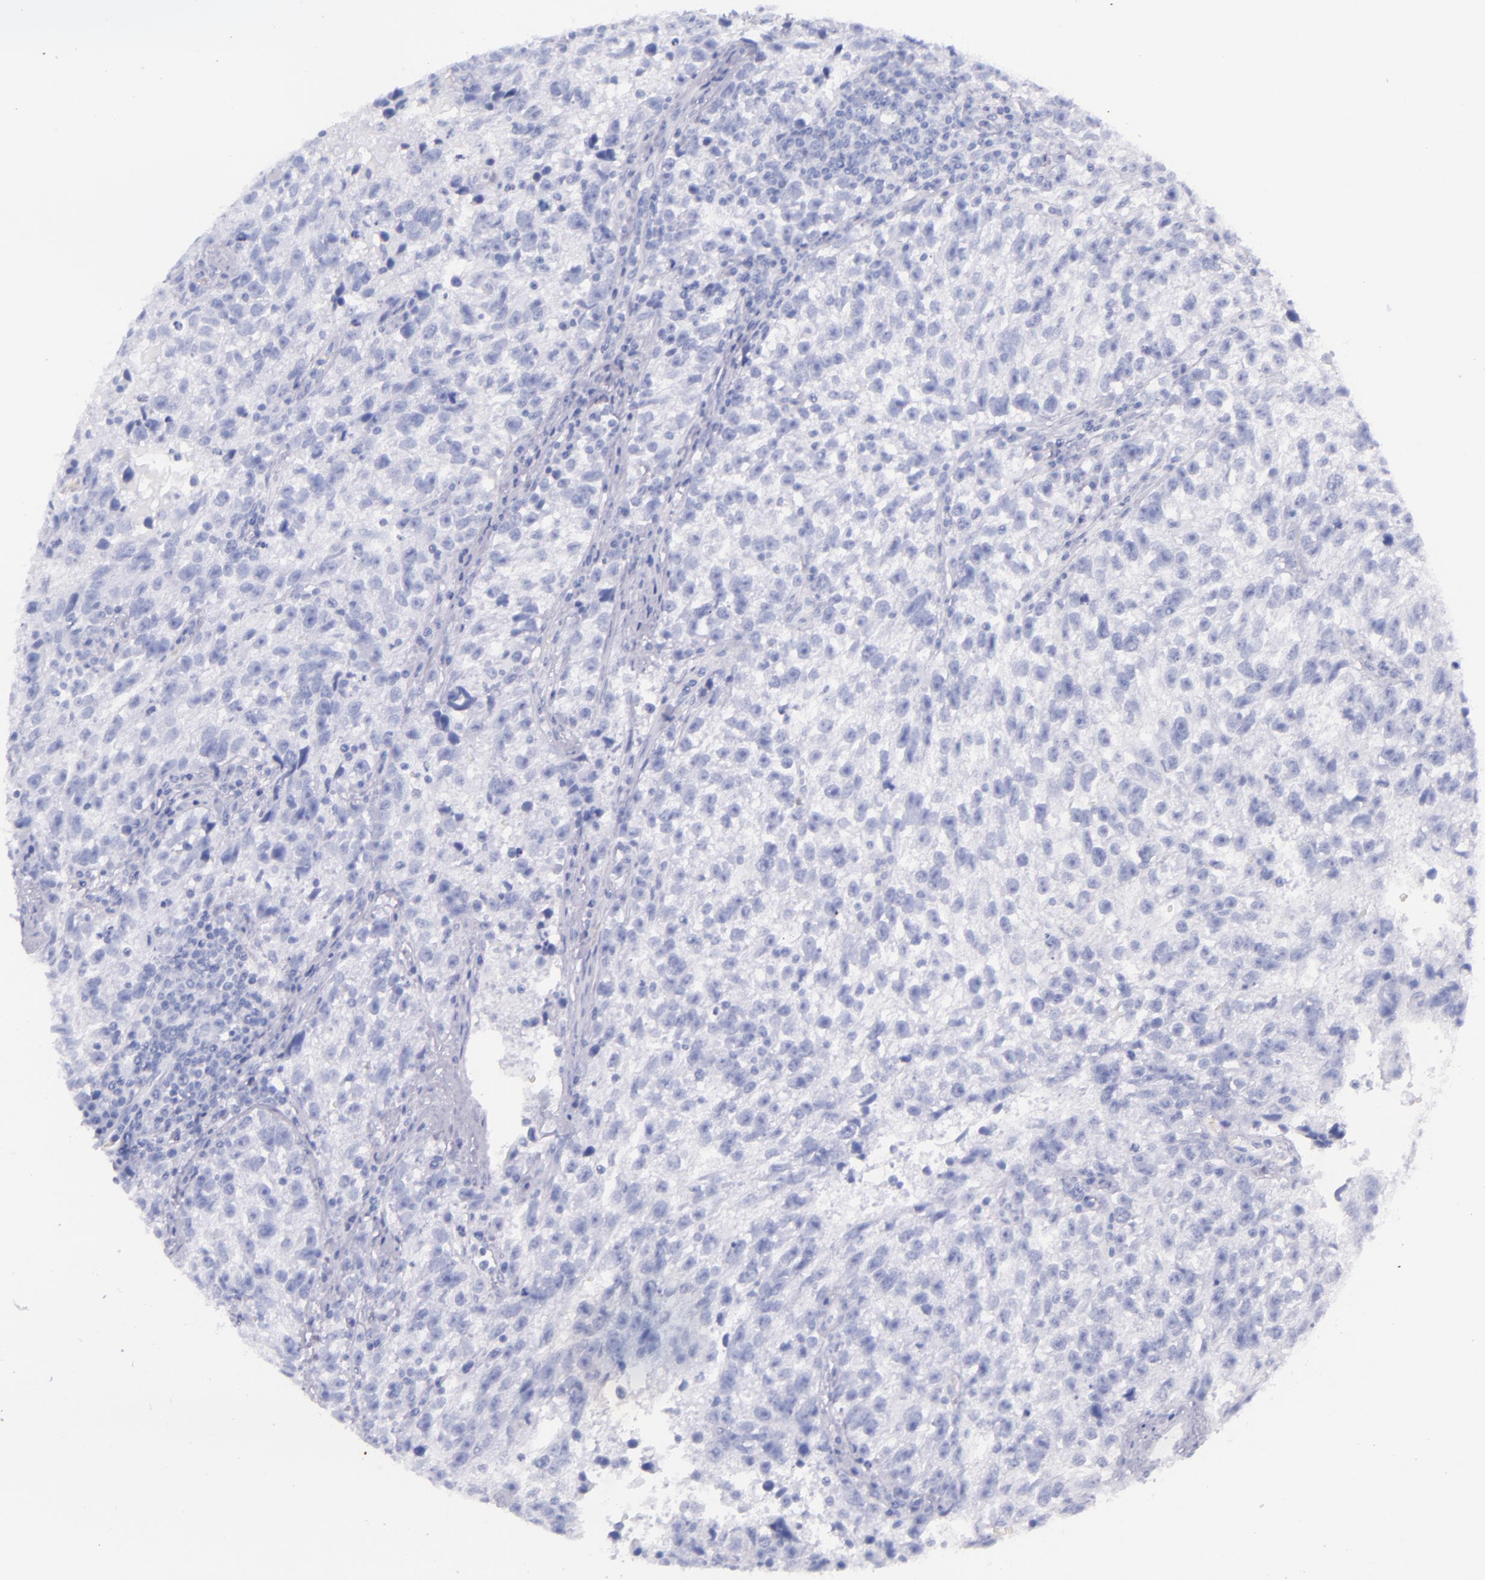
{"staining": {"intensity": "negative", "quantity": "none", "location": "none"}, "tissue": "testis cancer", "cell_type": "Tumor cells", "image_type": "cancer", "snomed": [{"axis": "morphology", "description": "Seminoma, NOS"}, {"axis": "topography", "description": "Testis"}], "caption": "High power microscopy micrograph of an IHC histopathology image of testis seminoma, revealing no significant expression in tumor cells.", "gene": "SFTPB", "patient": {"sex": "male", "age": 38}}